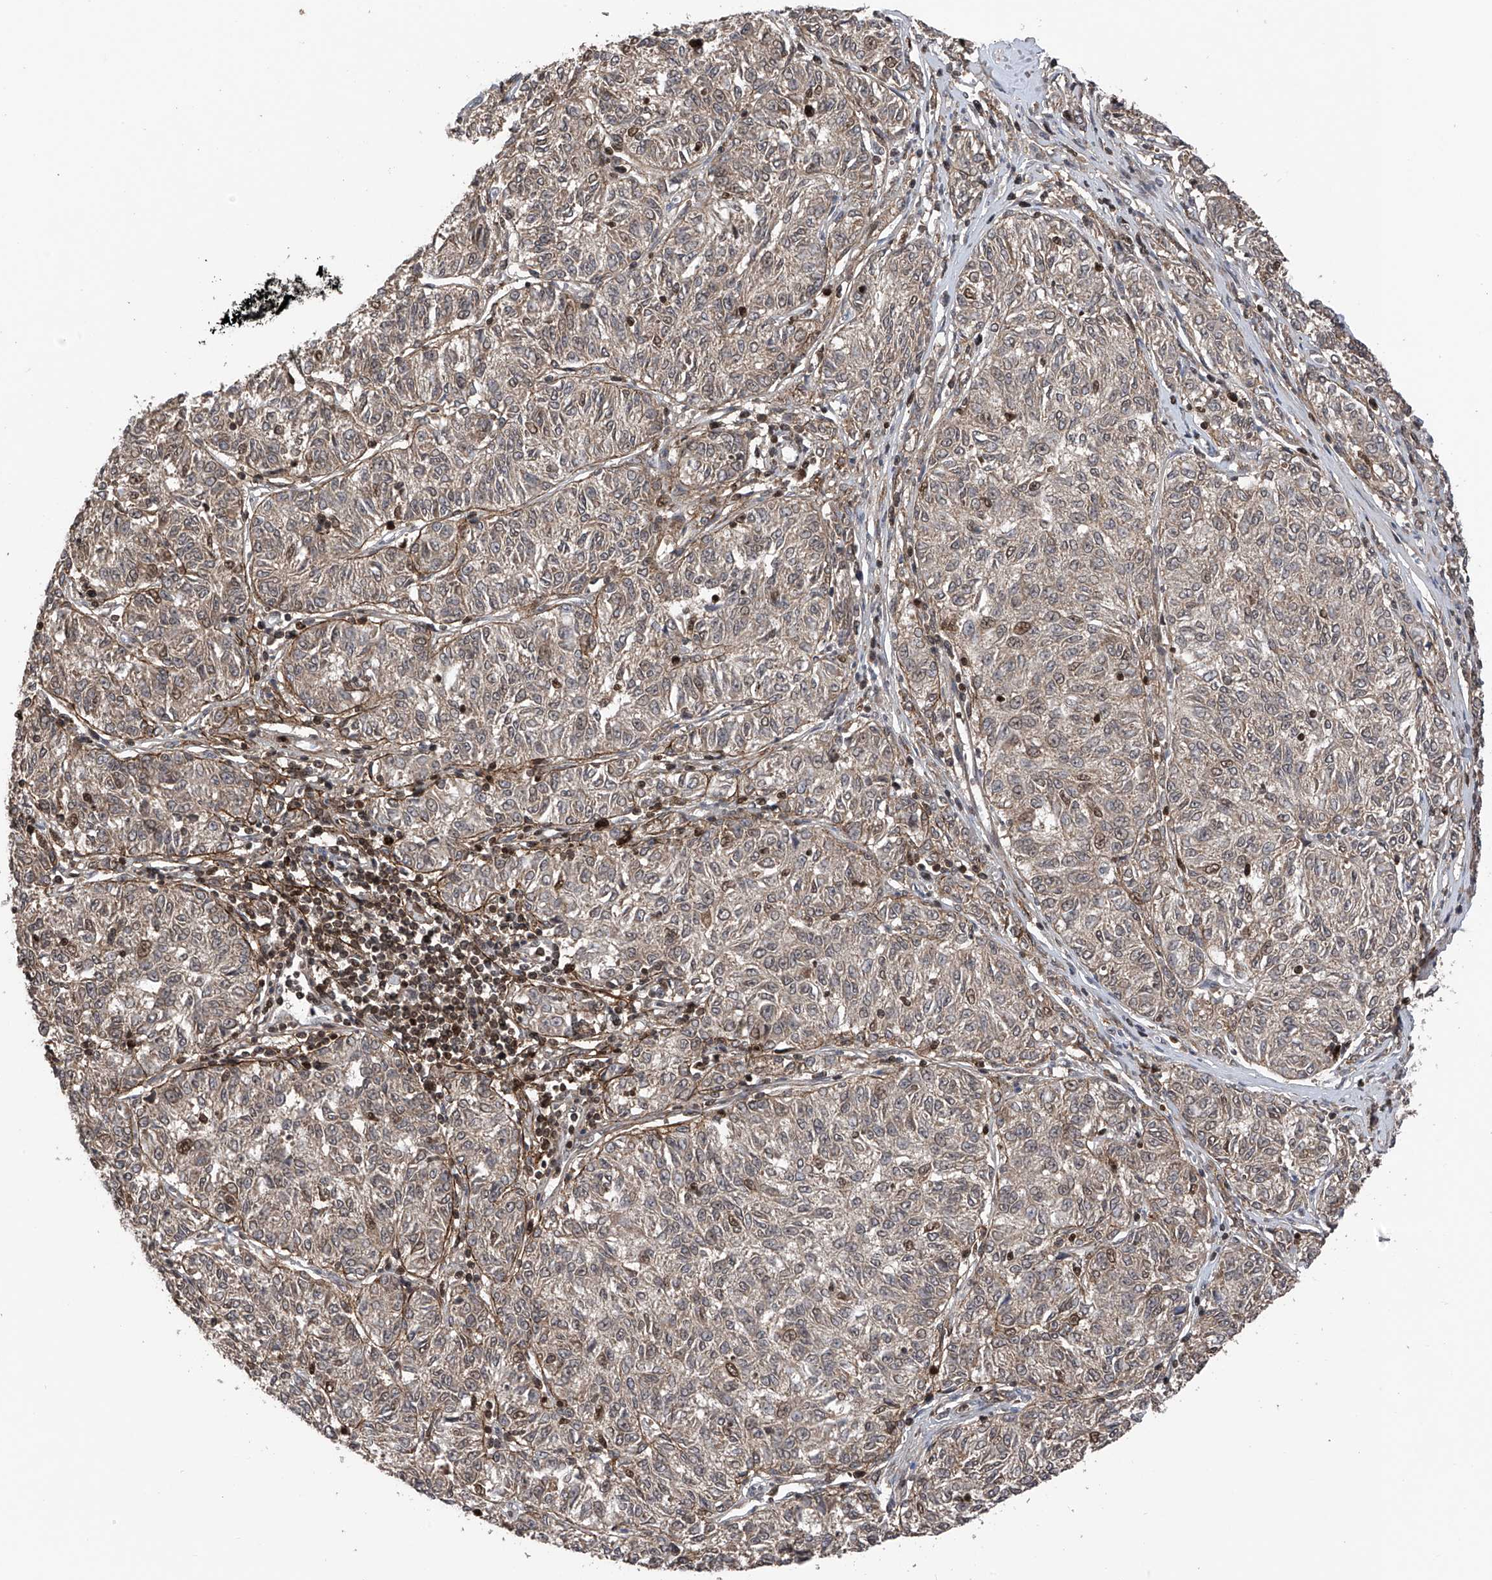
{"staining": {"intensity": "weak", "quantity": ">75%", "location": "cytoplasmic/membranous"}, "tissue": "melanoma", "cell_type": "Tumor cells", "image_type": "cancer", "snomed": [{"axis": "morphology", "description": "Malignant melanoma, NOS"}, {"axis": "topography", "description": "Skin"}], "caption": "Immunohistochemistry histopathology image of neoplastic tissue: malignant melanoma stained using IHC shows low levels of weak protein expression localized specifically in the cytoplasmic/membranous of tumor cells, appearing as a cytoplasmic/membranous brown color.", "gene": "DNAJC9", "patient": {"sex": "female", "age": 72}}